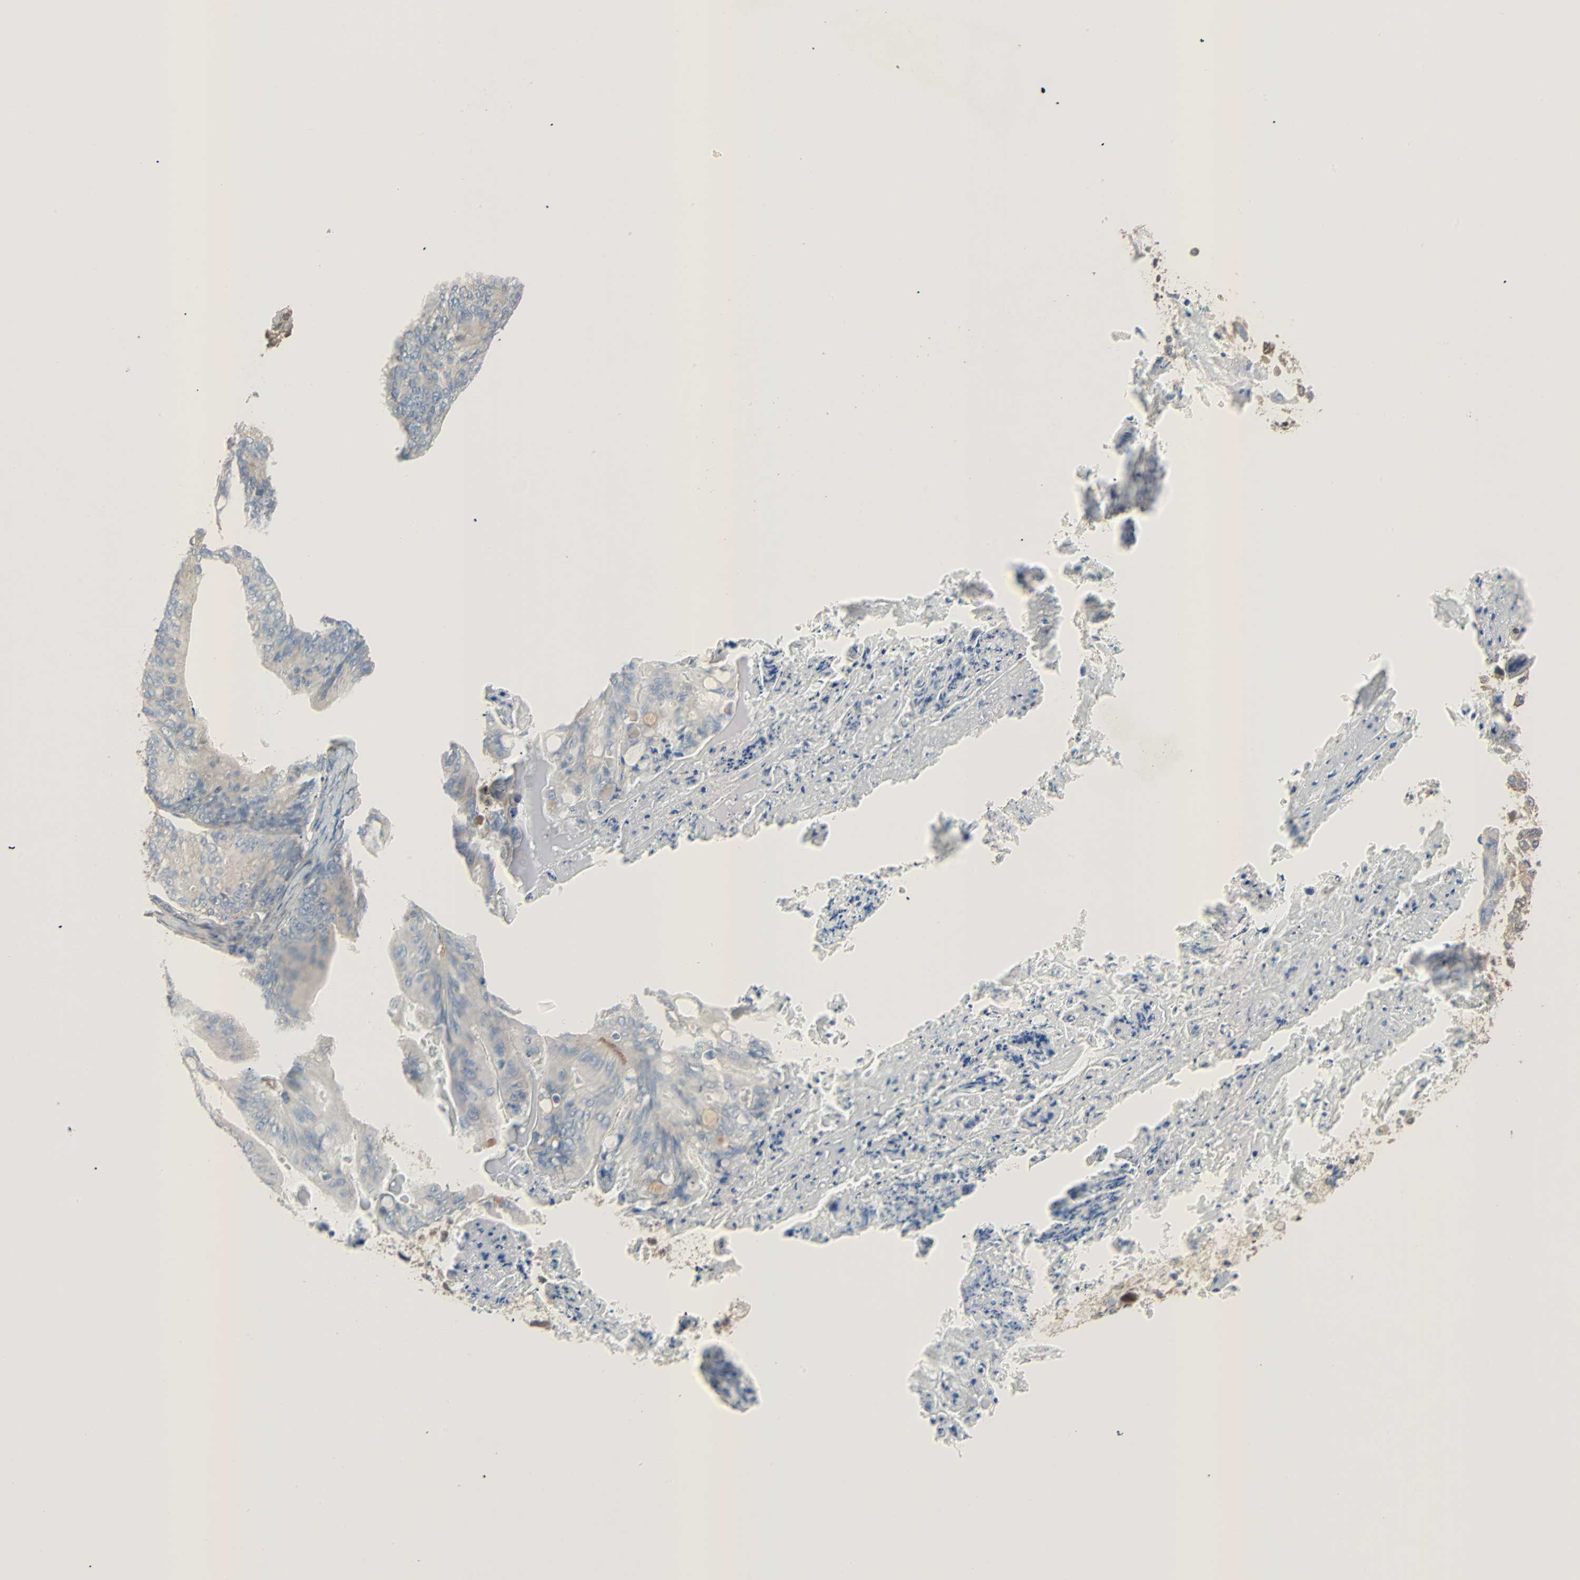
{"staining": {"intensity": "weak", "quantity": "25%-75%", "location": "cytoplasmic/membranous"}, "tissue": "ovarian cancer", "cell_type": "Tumor cells", "image_type": "cancer", "snomed": [{"axis": "morphology", "description": "Cystadenocarcinoma, mucinous, NOS"}, {"axis": "topography", "description": "Ovary"}], "caption": "IHC of mucinous cystadenocarcinoma (ovarian) displays low levels of weak cytoplasmic/membranous staining in approximately 25%-75% of tumor cells.", "gene": "TNFRSF12A", "patient": {"sex": "female", "age": 37}}